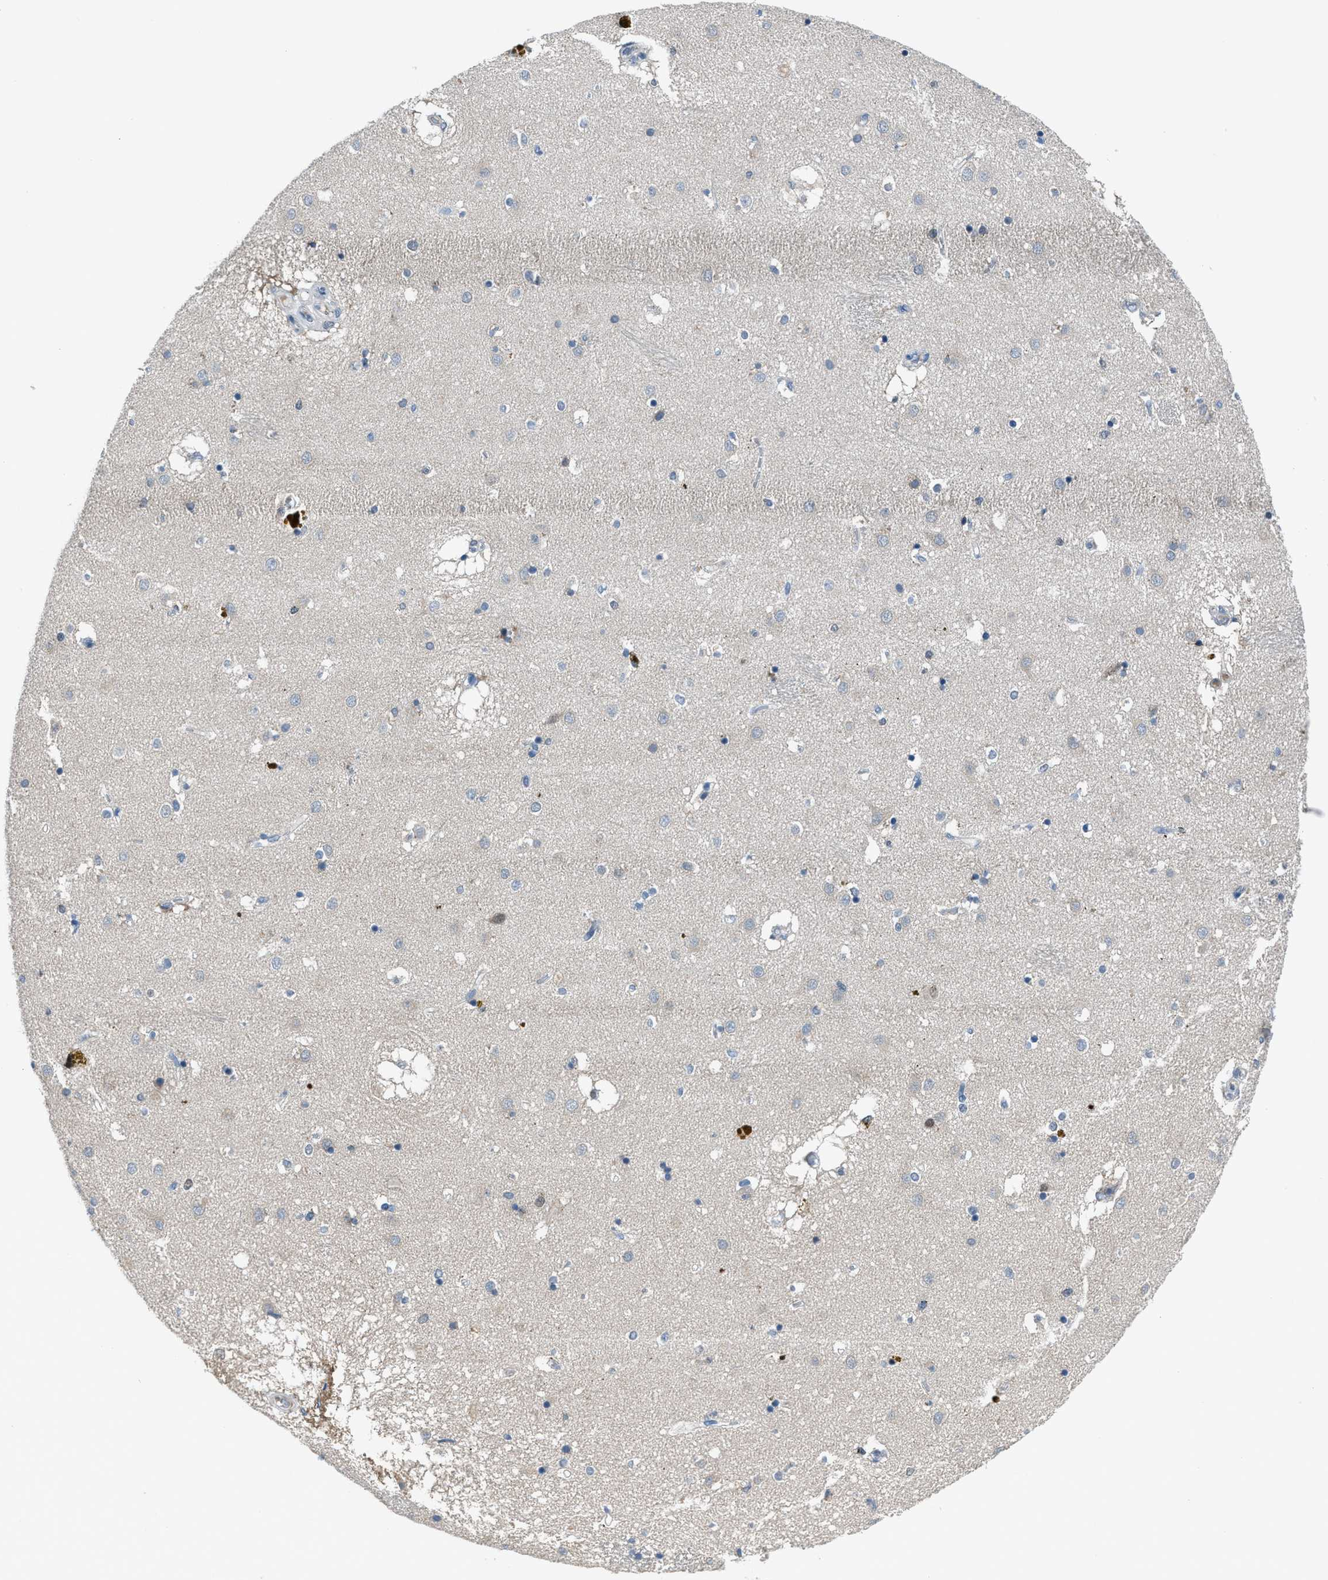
{"staining": {"intensity": "negative", "quantity": "none", "location": "none"}, "tissue": "caudate", "cell_type": "Glial cells", "image_type": "normal", "snomed": [{"axis": "morphology", "description": "Normal tissue, NOS"}, {"axis": "topography", "description": "Lateral ventricle wall"}], "caption": "Micrograph shows no significant protein staining in glial cells of benign caudate.", "gene": "DUSP19", "patient": {"sex": "male", "age": 70}}